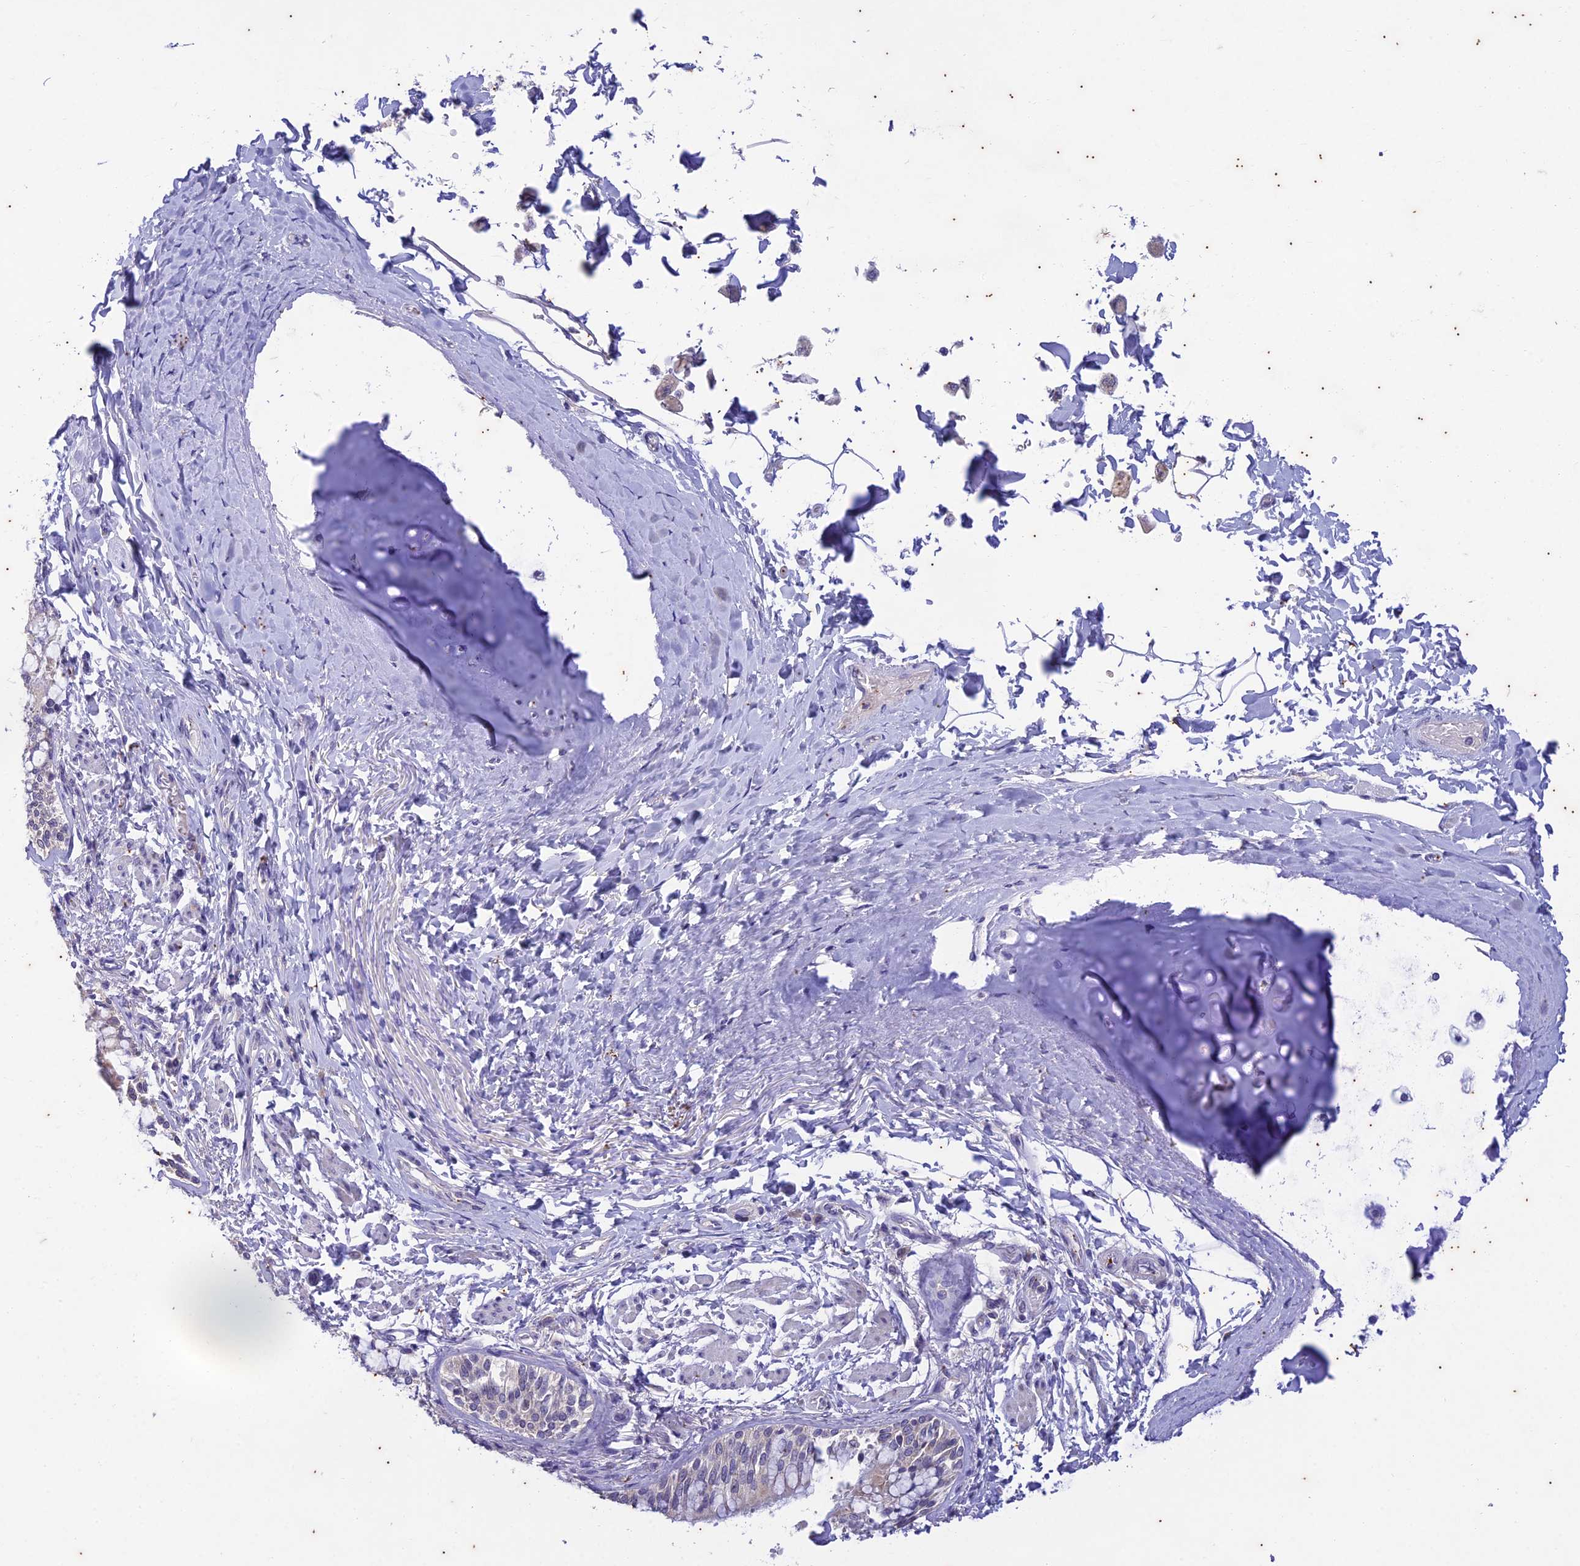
{"staining": {"intensity": "weak", "quantity": "25%-75%", "location": "cytoplasmic/membranous"}, "tissue": "bronchus", "cell_type": "Respiratory epithelial cells", "image_type": "normal", "snomed": [{"axis": "morphology", "description": "Normal tissue, NOS"}, {"axis": "morphology", "description": "Inflammation, NOS"}, {"axis": "topography", "description": "Lung"}], "caption": "Immunohistochemical staining of unremarkable bronchus shows 25%-75% levels of weak cytoplasmic/membranous protein expression in about 25%-75% of respiratory epithelial cells.", "gene": "TMEM40", "patient": {"sex": "female", "age": 46}}